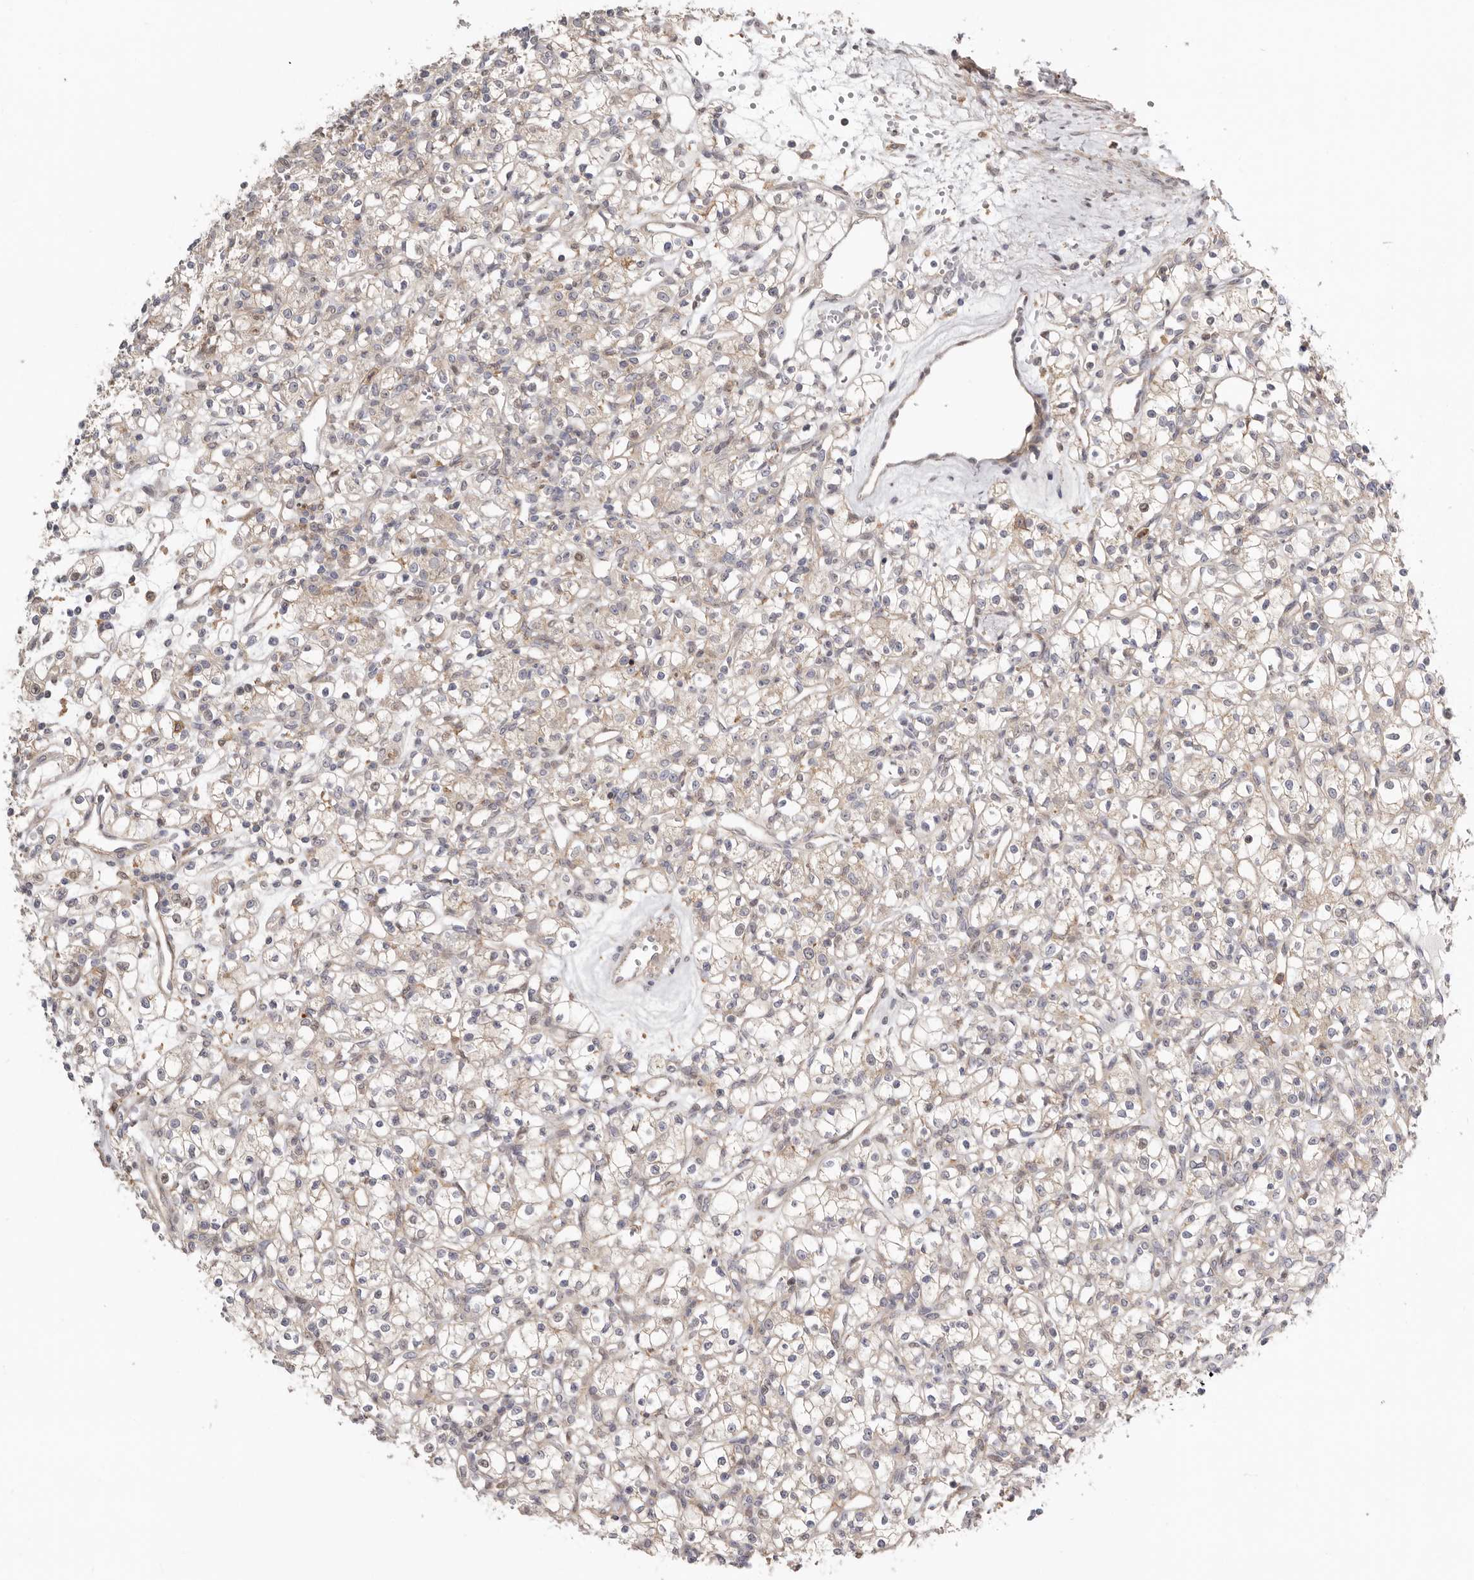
{"staining": {"intensity": "weak", "quantity": "<25%", "location": "cytoplasmic/membranous"}, "tissue": "renal cancer", "cell_type": "Tumor cells", "image_type": "cancer", "snomed": [{"axis": "morphology", "description": "Adenocarcinoma, NOS"}, {"axis": "topography", "description": "Kidney"}], "caption": "Immunohistochemical staining of renal adenocarcinoma shows no significant staining in tumor cells.", "gene": "MSRB2", "patient": {"sex": "female", "age": 59}}